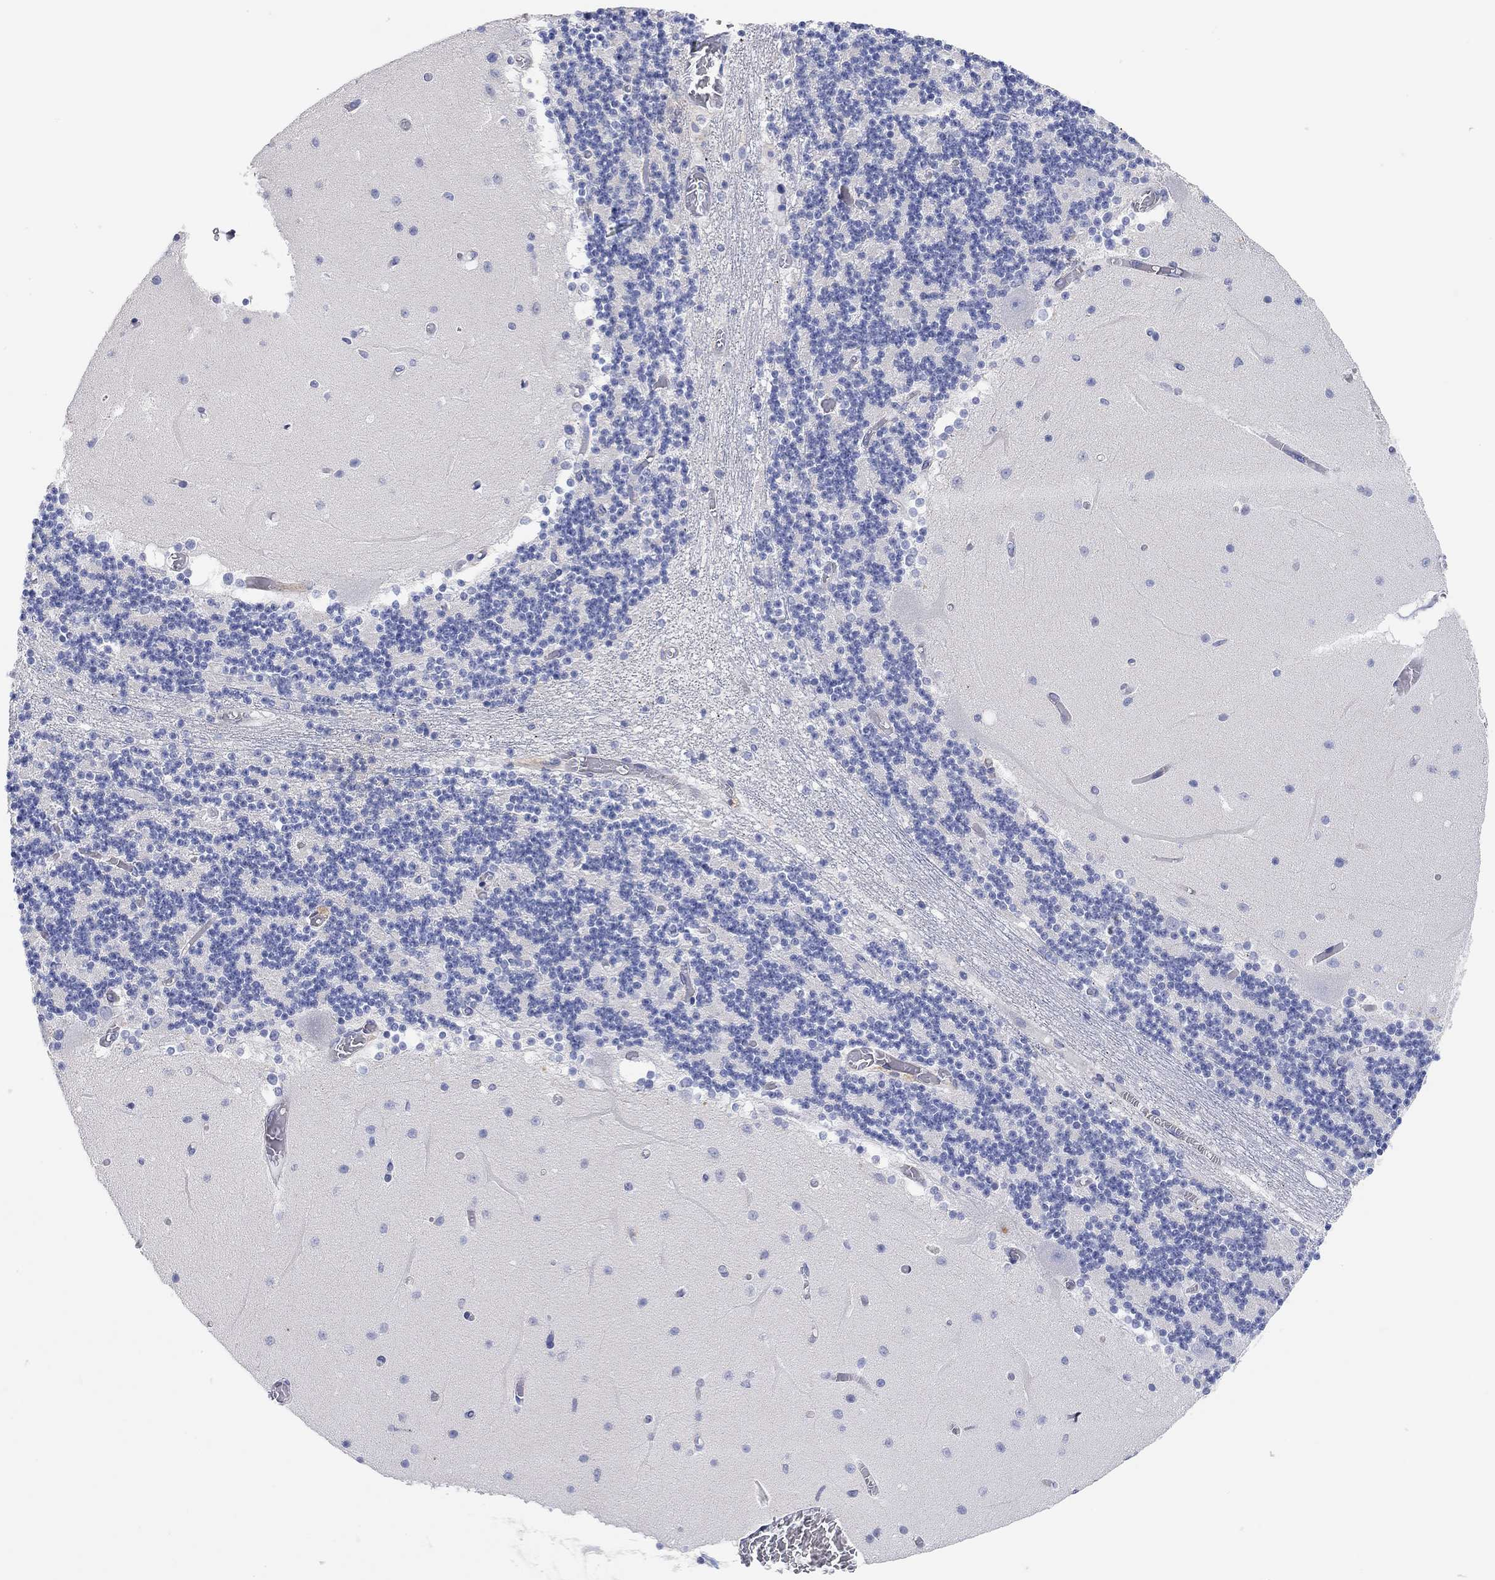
{"staining": {"intensity": "negative", "quantity": "none", "location": "none"}, "tissue": "cerebellum", "cell_type": "Cells in granular layer", "image_type": "normal", "snomed": [{"axis": "morphology", "description": "Normal tissue, NOS"}, {"axis": "topography", "description": "Cerebellum"}], "caption": "Micrograph shows no protein expression in cells in granular layer of benign cerebellum.", "gene": "RGS1", "patient": {"sex": "female", "age": 28}}